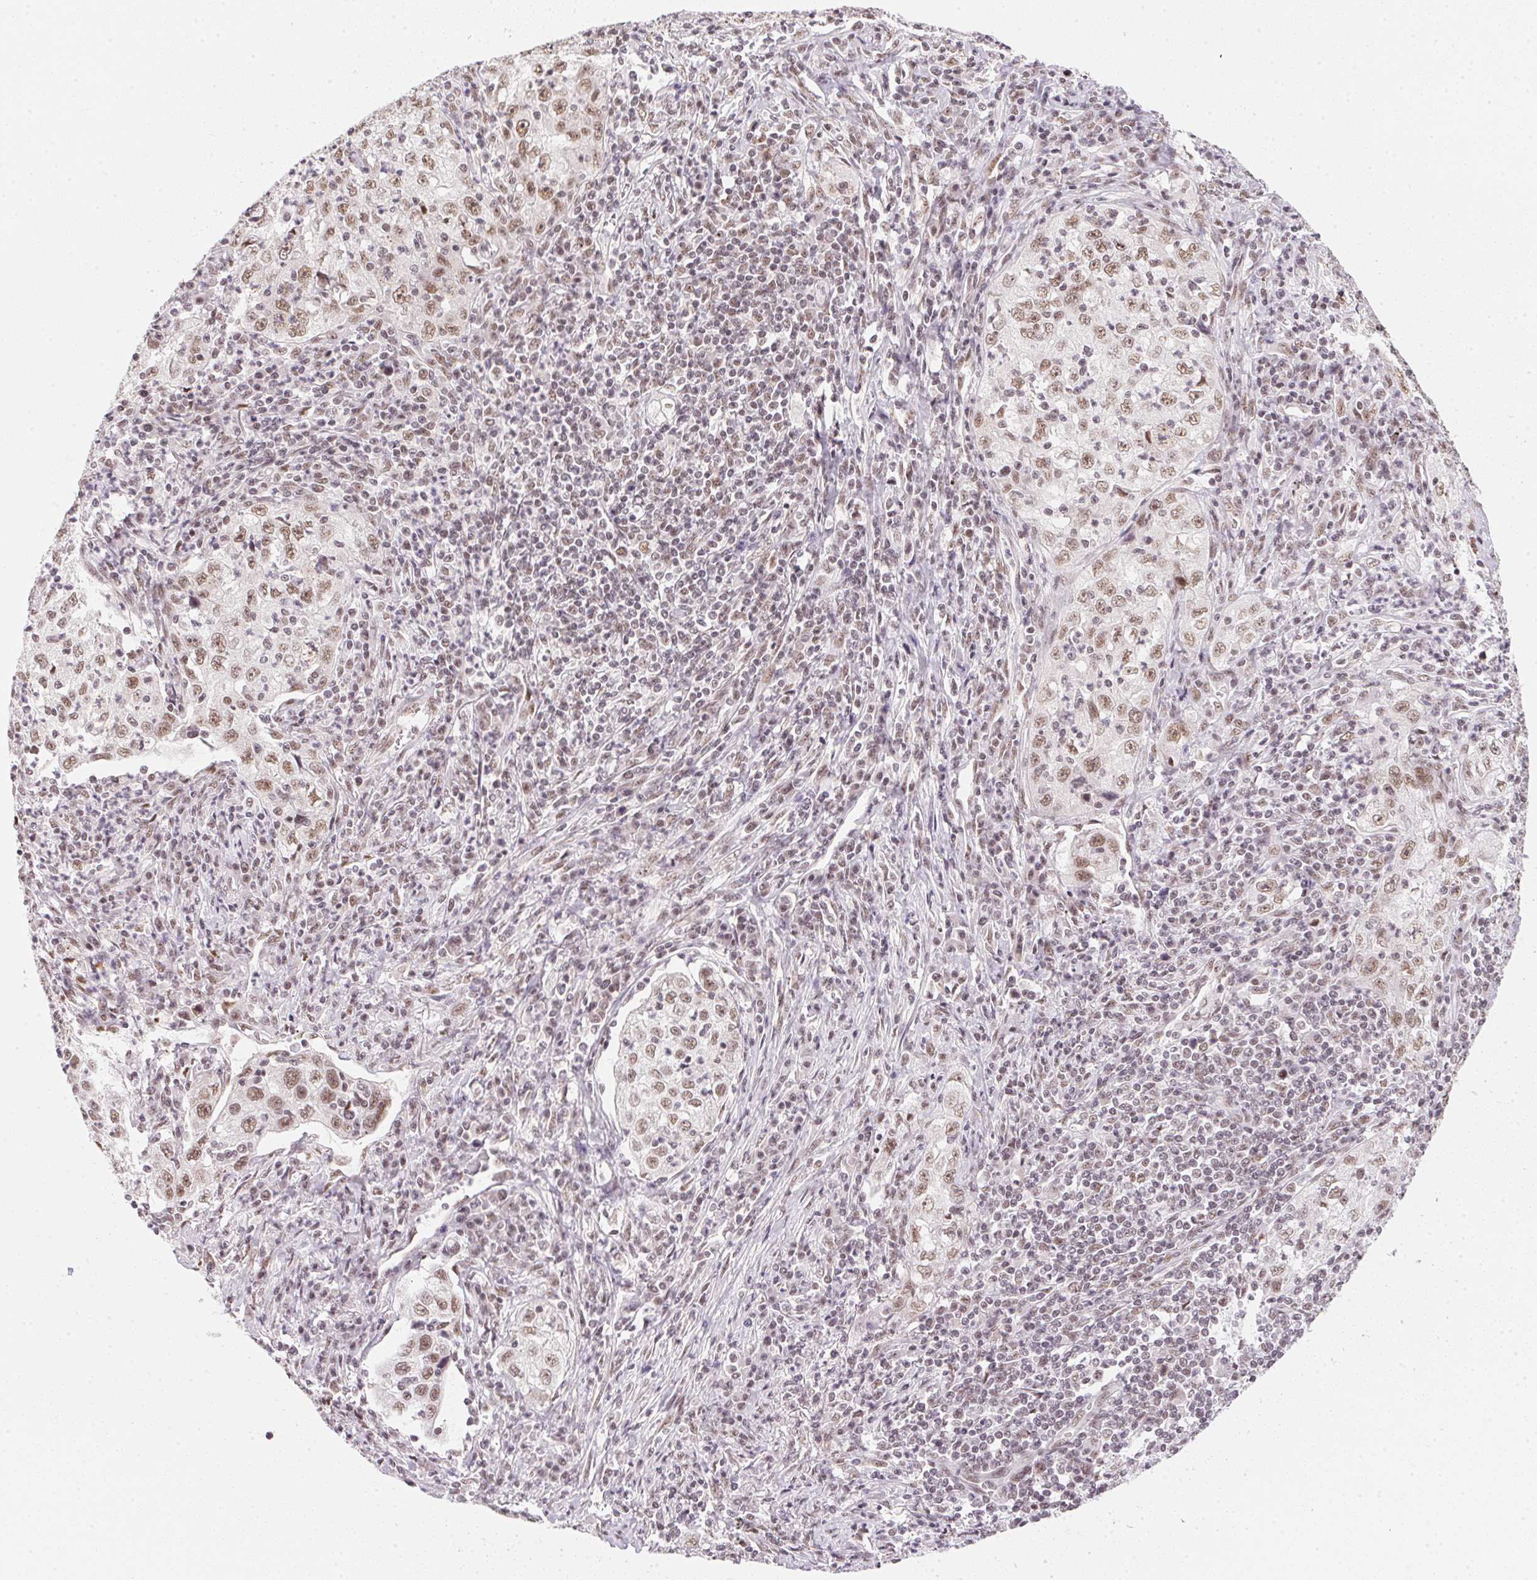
{"staining": {"intensity": "moderate", "quantity": ">75%", "location": "nuclear"}, "tissue": "lung cancer", "cell_type": "Tumor cells", "image_type": "cancer", "snomed": [{"axis": "morphology", "description": "Squamous cell carcinoma, NOS"}, {"axis": "topography", "description": "Lung"}], "caption": "Protein staining of squamous cell carcinoma (lung) tissue demonstrates moderate nuclear expression in about >75% of tumor cells. (brown staining indicates protein expression, while blue staining denotes nuclei).", "gene": "SRSF7", "patient": {"sex": "male", "age": 71}}